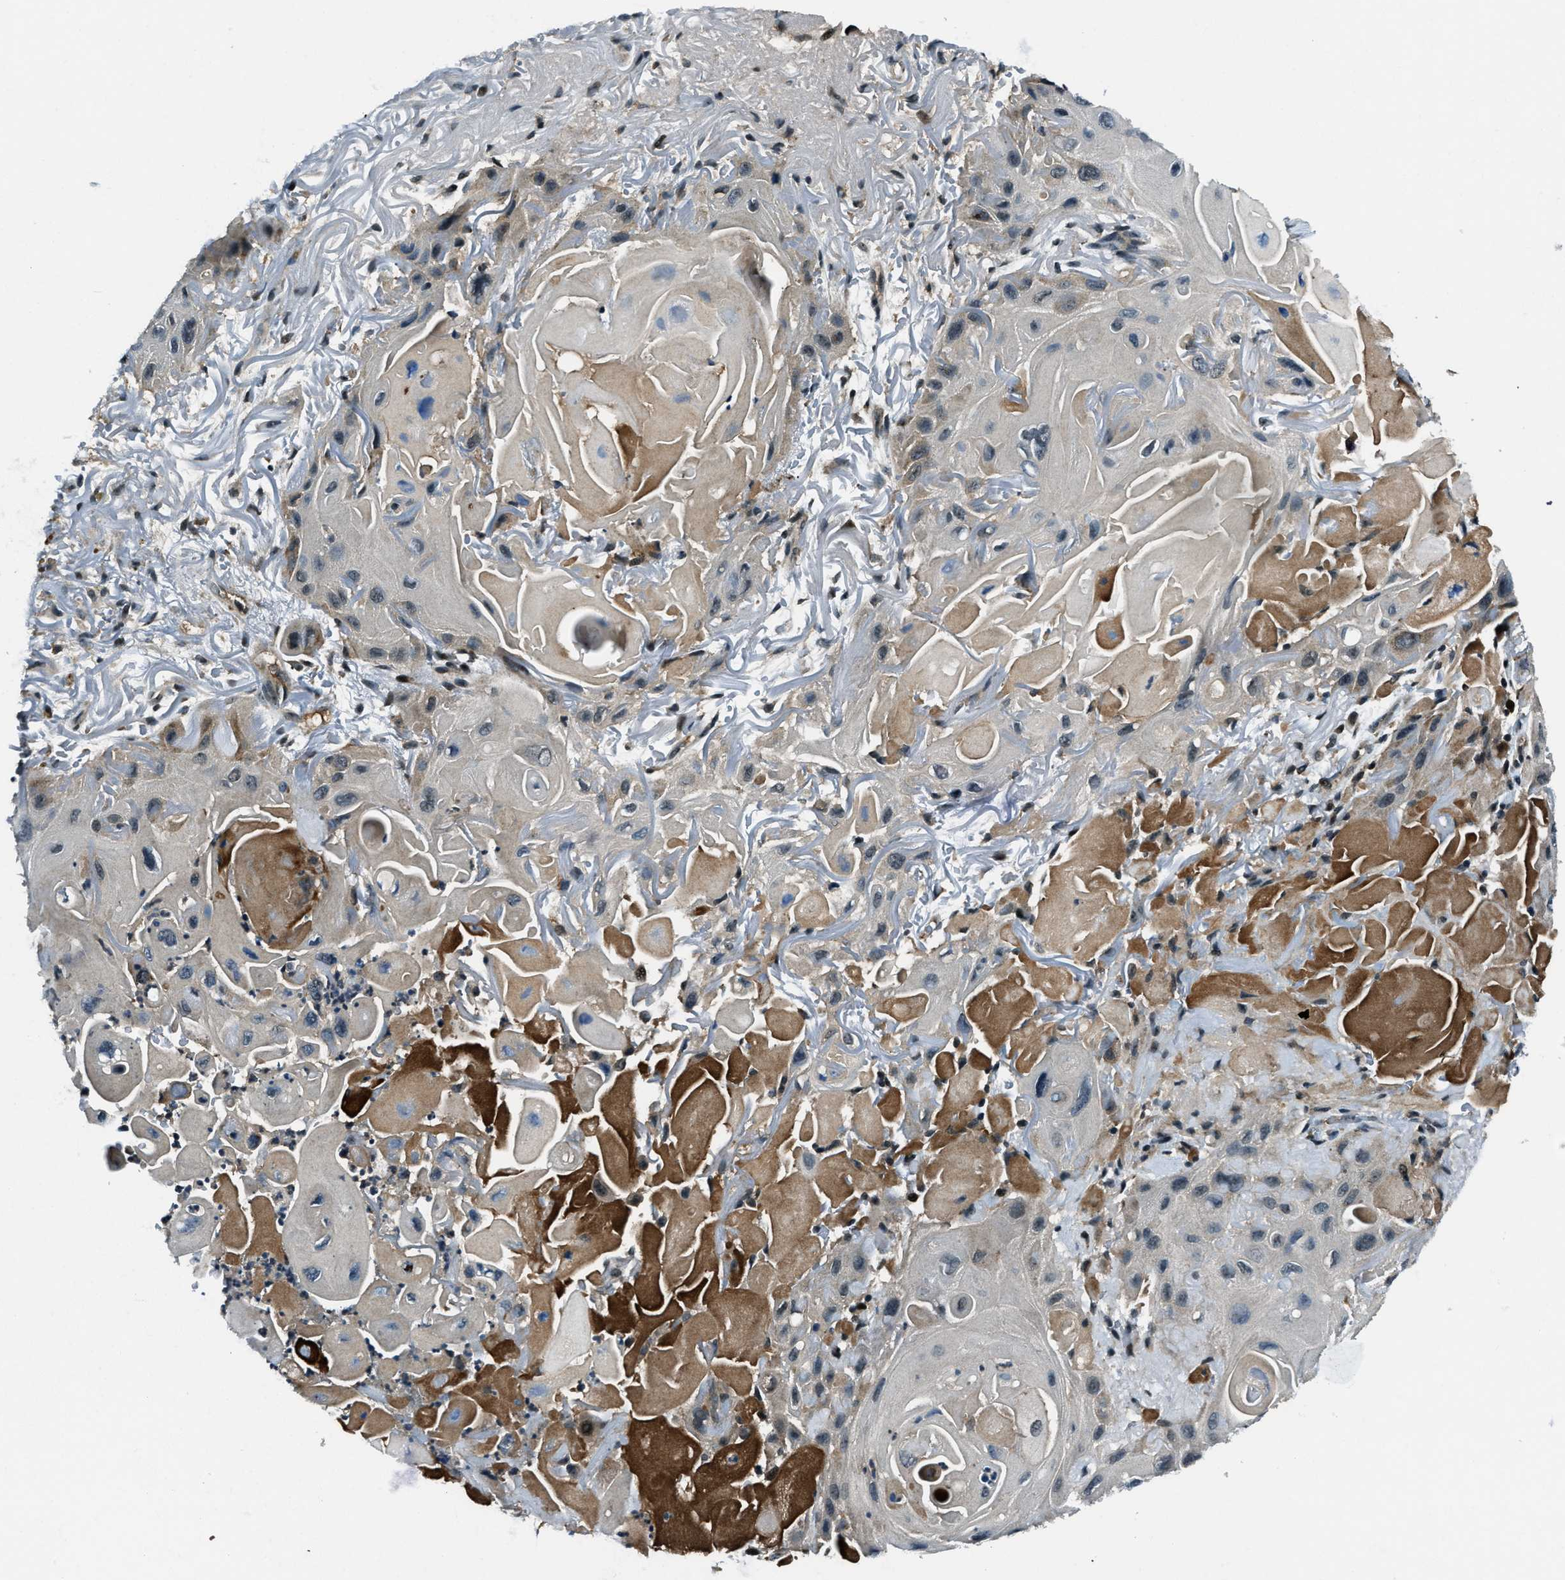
{"staining": {"intensity": "weak", "quantity": "<25%", "location": "cytoplasmic/membranous"}, "tissue": "skin cancer", "cell_type": "Tumor cells", "image_type": "cancer", "snomed": [{"axis": "morphology", "description": "Squamous cell carcinoma, NOS"}, {"axis": "topography", "description": "Skin"}], "caption": "This histopathology image is of skin cancer stained with immunohistochemistry to label a protein in brown with the nuclei are counter-stained blue. There is no positivity in tumor cells. (DAB (3,3'-diaminobenzidine) immunohistochemistry visualized using brightfield microscopy, high magnification).", "gene": "ACTL9", "patient": {"sex": "female", "age": 77}}